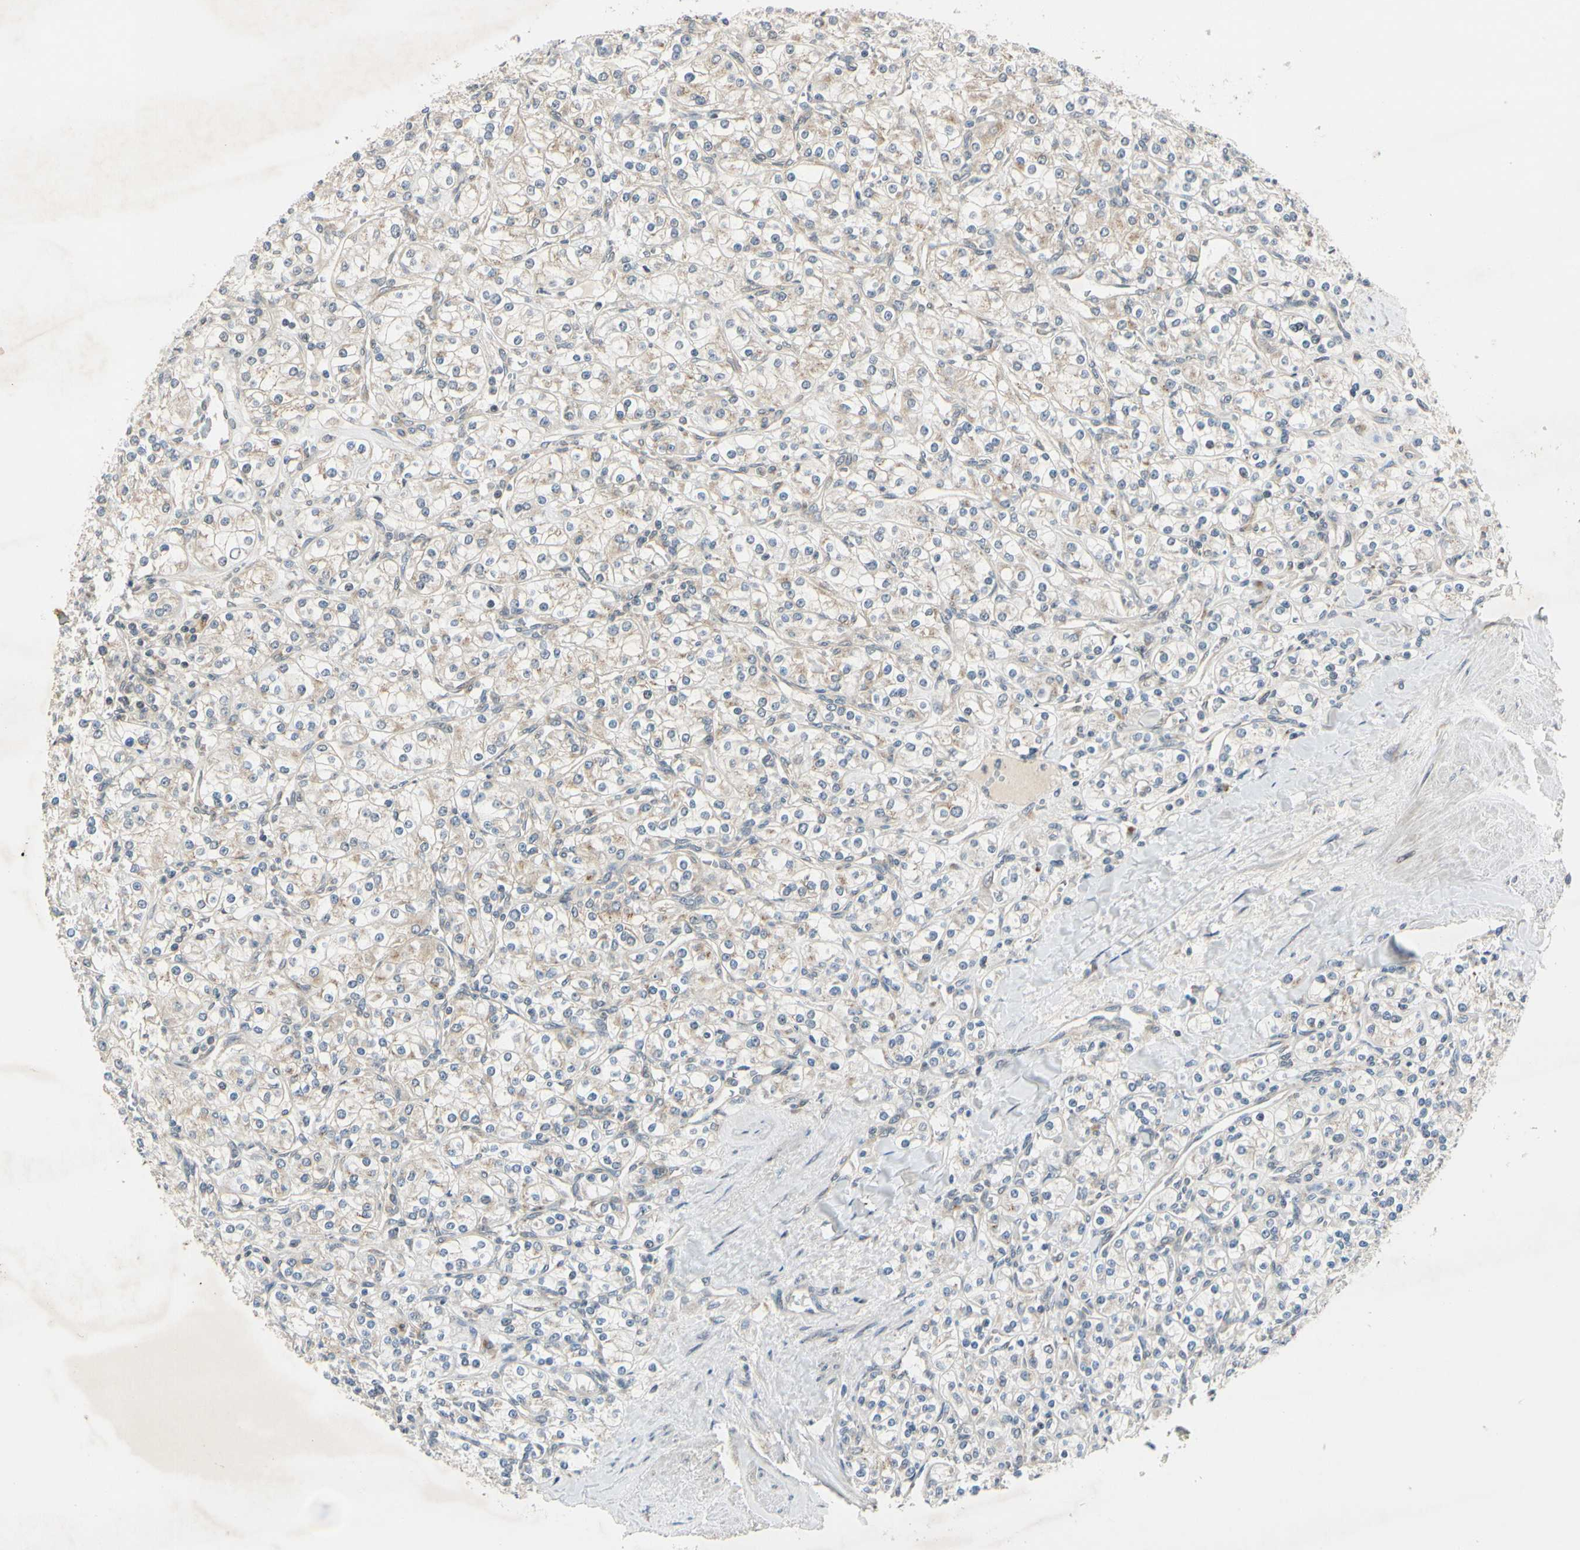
{"staining": {"intensity": "negative", "quantity": "none", "location": "none"}, "tissue": "renal cancer", "cell_type": "Tumor cells", "image_type": "cancer", "snomed": [{"axis": "morphology", "description": "Adenocarcinoma, NOS"}, {"axis": "topography", "description": "Kidney"}], "caption": "Adenocarcinoma (renal) was stained to show a protein in brown. There is no significant staining in tumor cells.", "gene": "RPS6KB2", "patient": {"sex": "male", "age": 77}}